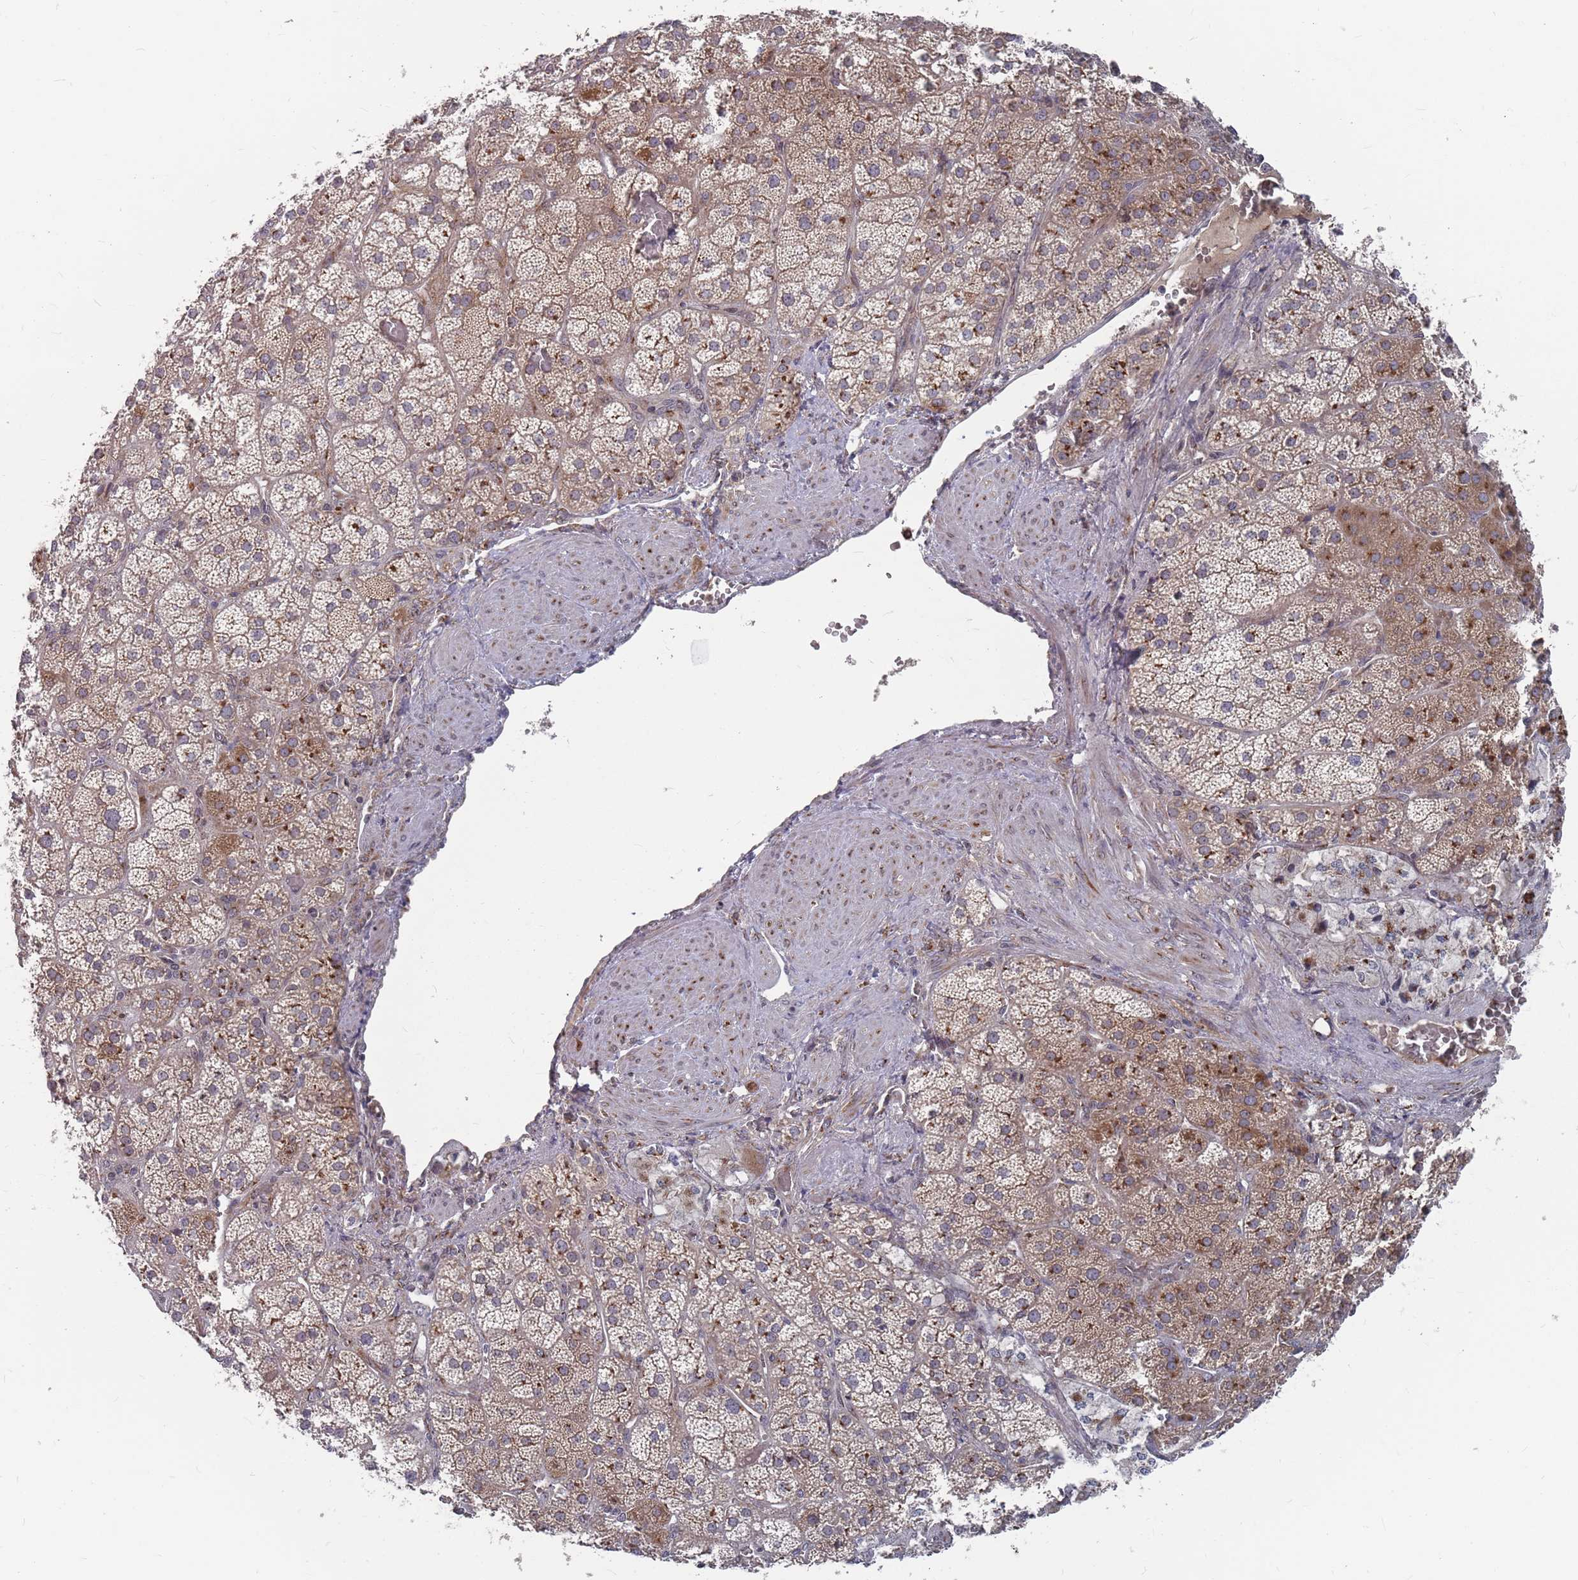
{"staining": {"intensity": "strong", "quantity": ">75%", "location": "cytoplasmic/membranous"}, "tissue": "adrenal gland", "cell_type": "Glandular cells", "image_type": "normal", "snomed": [{"axis": "morphology", "description": "Normal tissue, NOS"}, {"axis": "topography", "description": "Adrenal gland"}], "caption": "Benign adrenal gland shows strong cytoplasmic/membranous staining in approximately >75% of glandular cells, visualized by immunohistochemistry.", "gene": "FMO4", "patient": {"sex": "male", "age": 57}}